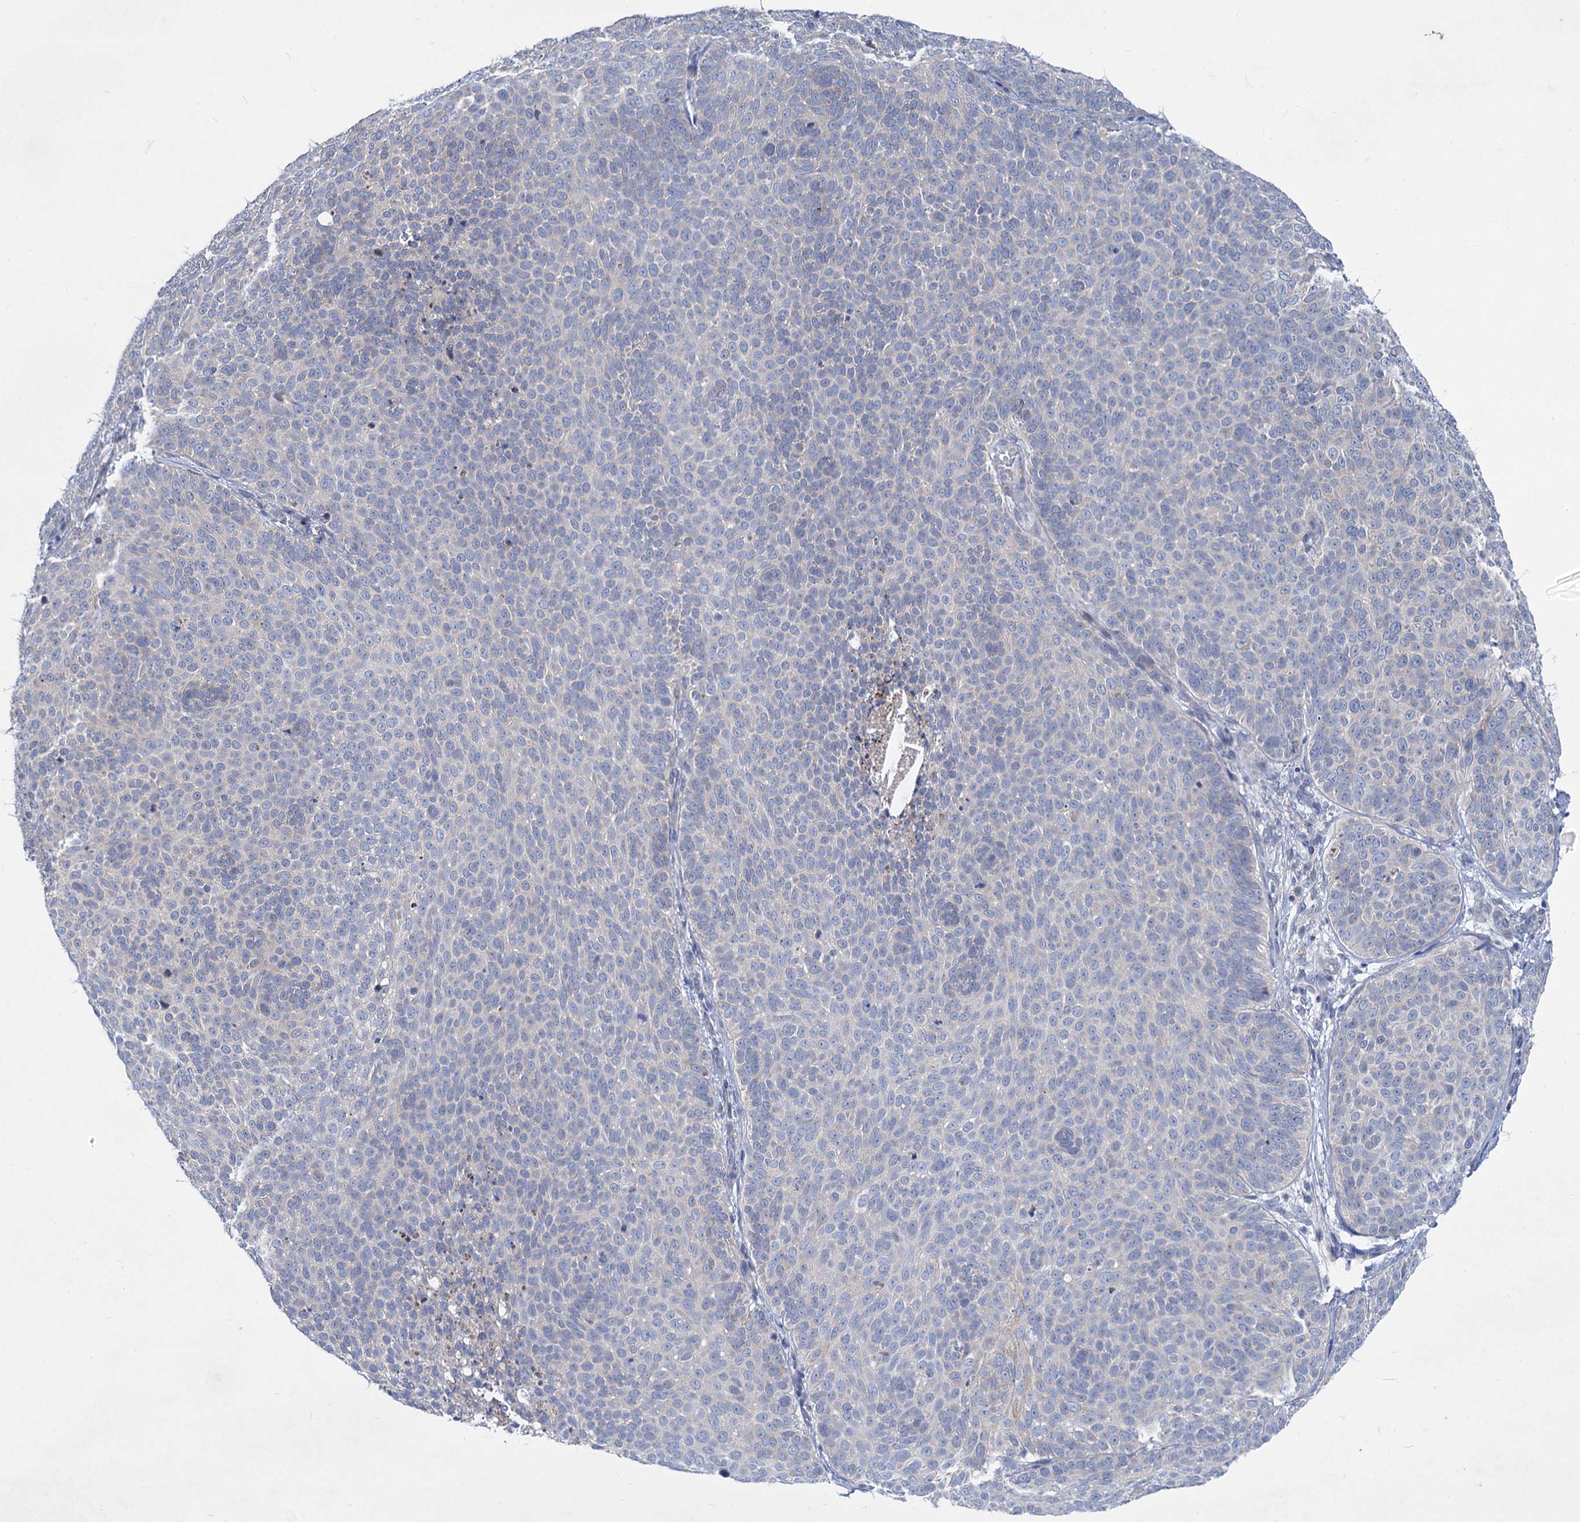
{"staining": {"intensity": "negative", "quantity": "none", "location": "none"}, "tissue": "skin cancer", "cell_type": "Tumor cells", "image_type": "cancer", "snomed": [{"axis": "morphology", "description": "Basal cell carcinoma"}, {"axis": "topography", "description": "Skin"}], "caption": "There is no significant staining in tumor cells of basal cell carcinoma (skin).", "gene": "PRSS35", "patient": {"sex": "male", "age": 85}}